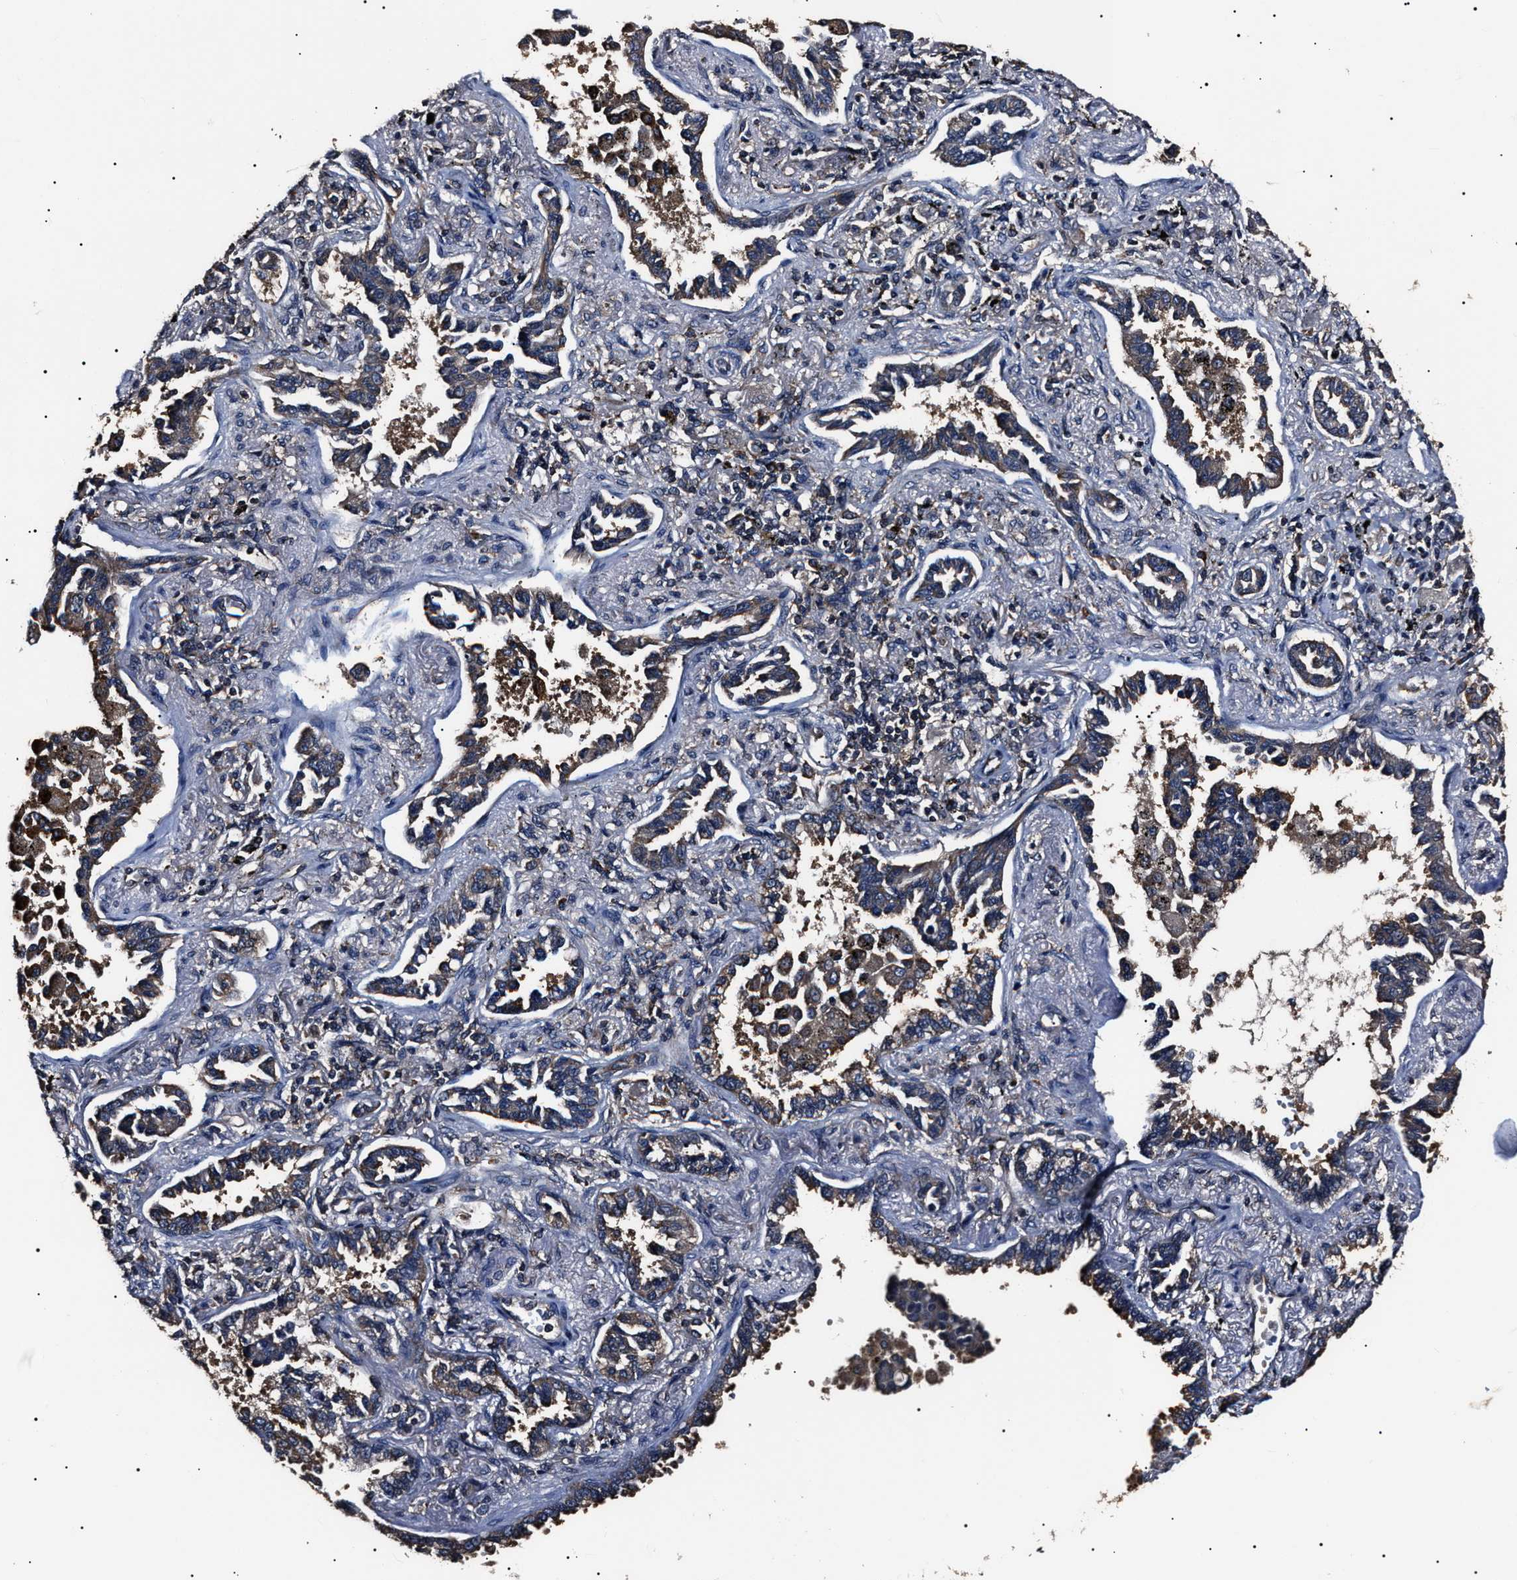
{"staining": {"intensity": "weak", "quantity": ">75%", "location": "cytoplasmic/membranous"}, "tissue": "lung cancer", "cell_type": "Tumor cells", "image_type": "cancer", "snomed": [{"axis": "morphology", "description": "Normal tissue, NOS"}, {"axis": "morphology", "description": "Adenocarcinoma, NOS"}, {"axis": "topography", "description": "Lung"}], "caption": "This micrograph reveals lung adenocarcinoma stained with IHC to label a protein in brown. The cytoplasmic/membranous of tumor cells show weak positivity for the protein. Nuclei are counter-stained blue.", "gene": "CCT8", "patient": {"sex": "male", "age": 59}}